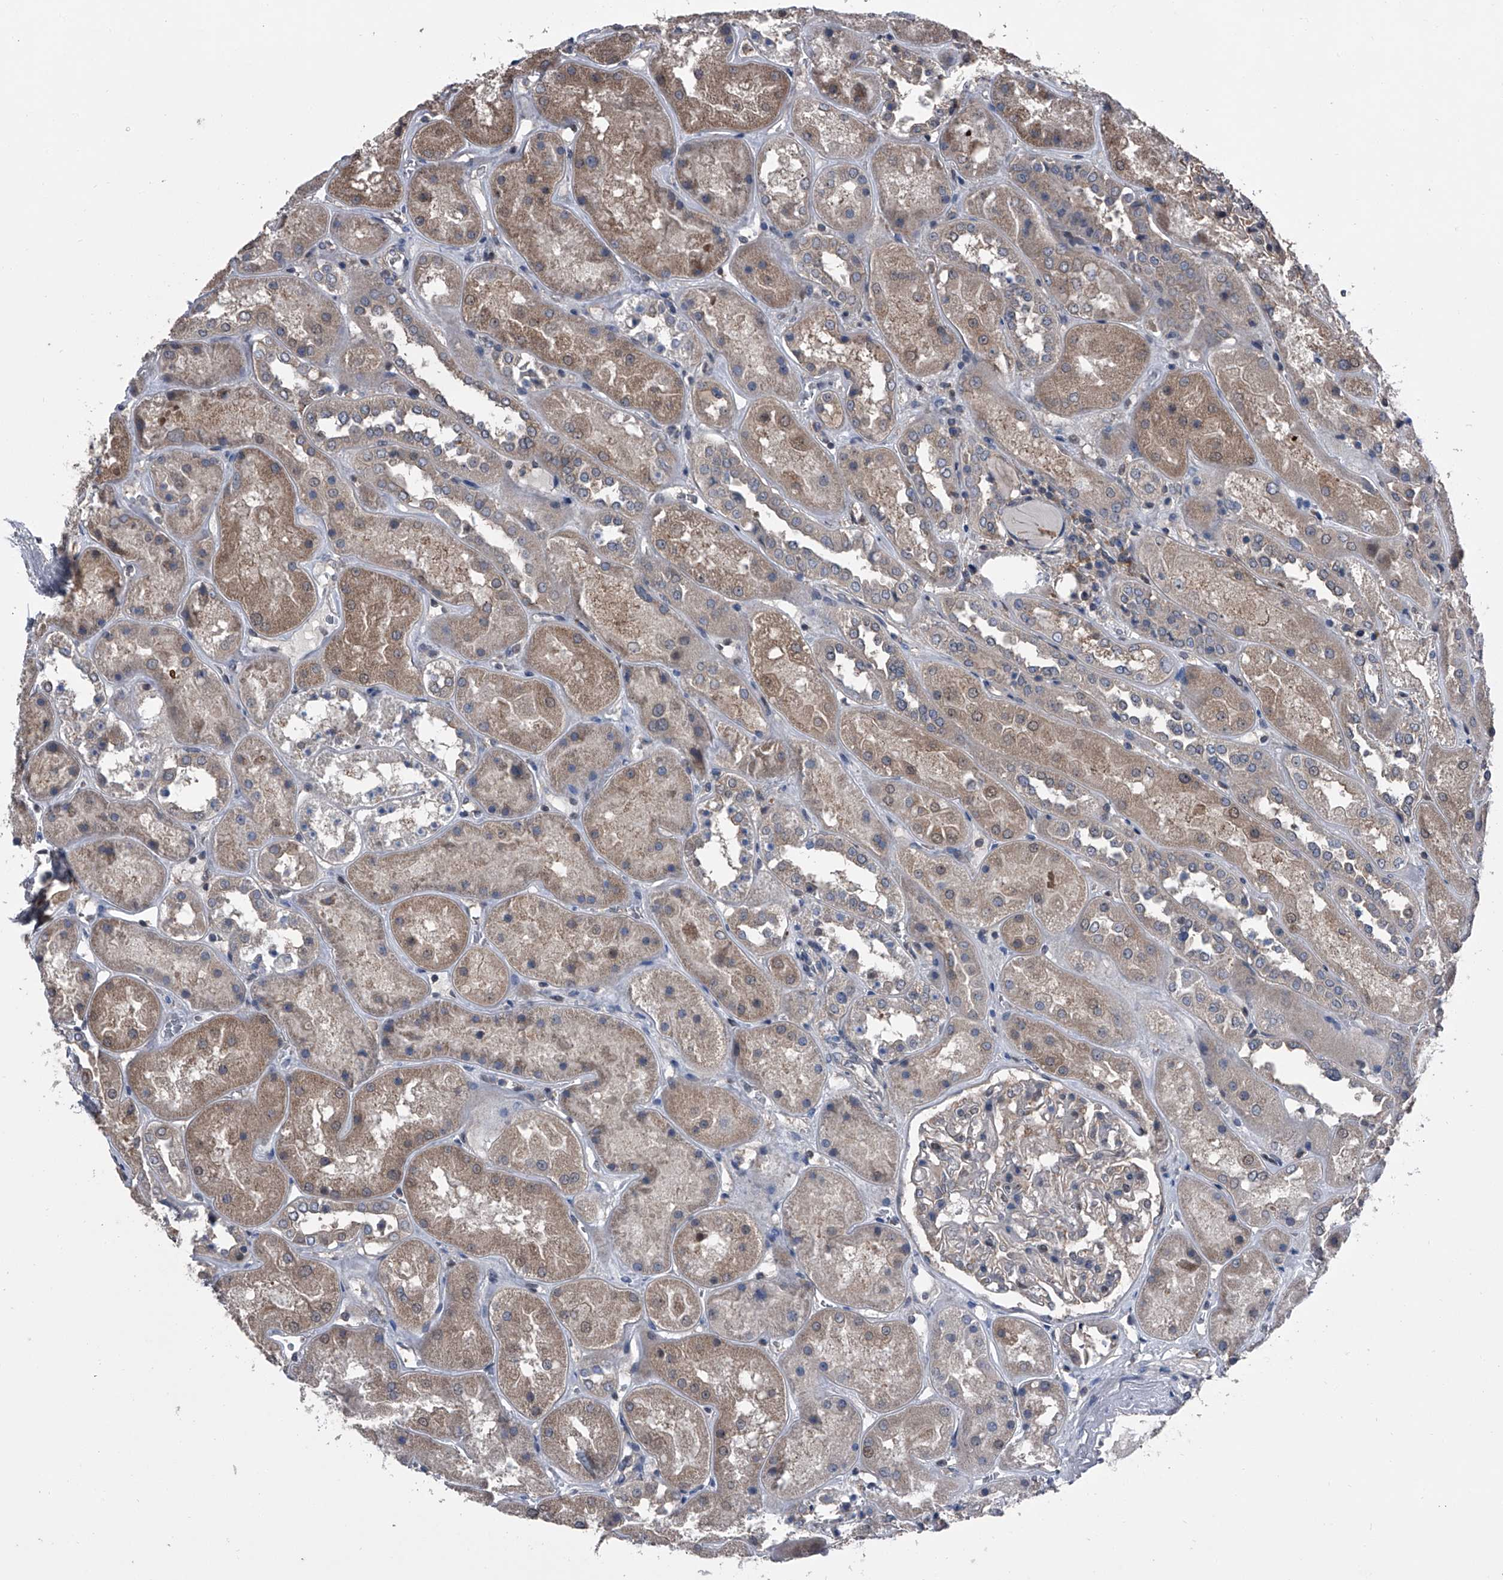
{"staining": {"intensity": "negative", "quantity": "none", "location": "none"}, "tissue": "kidney", "cell_type": "Cells in glomeruli", "image_type": "normal", "snomed": [{"axis": "morphology", "description": "Normal tissue, NOS"}, {"axis": "topography", "description": "Kidney"}], "caption": "Immunohistochemistry photomicrograph of unremarkable kidney: human kidney stained with DAB (3,3'-diaminobenzidine) shows no significant protein expression in cells in glomeruli.", "gene": "PIP5K1A", "patient": {"sex": "male", "age": 70}}